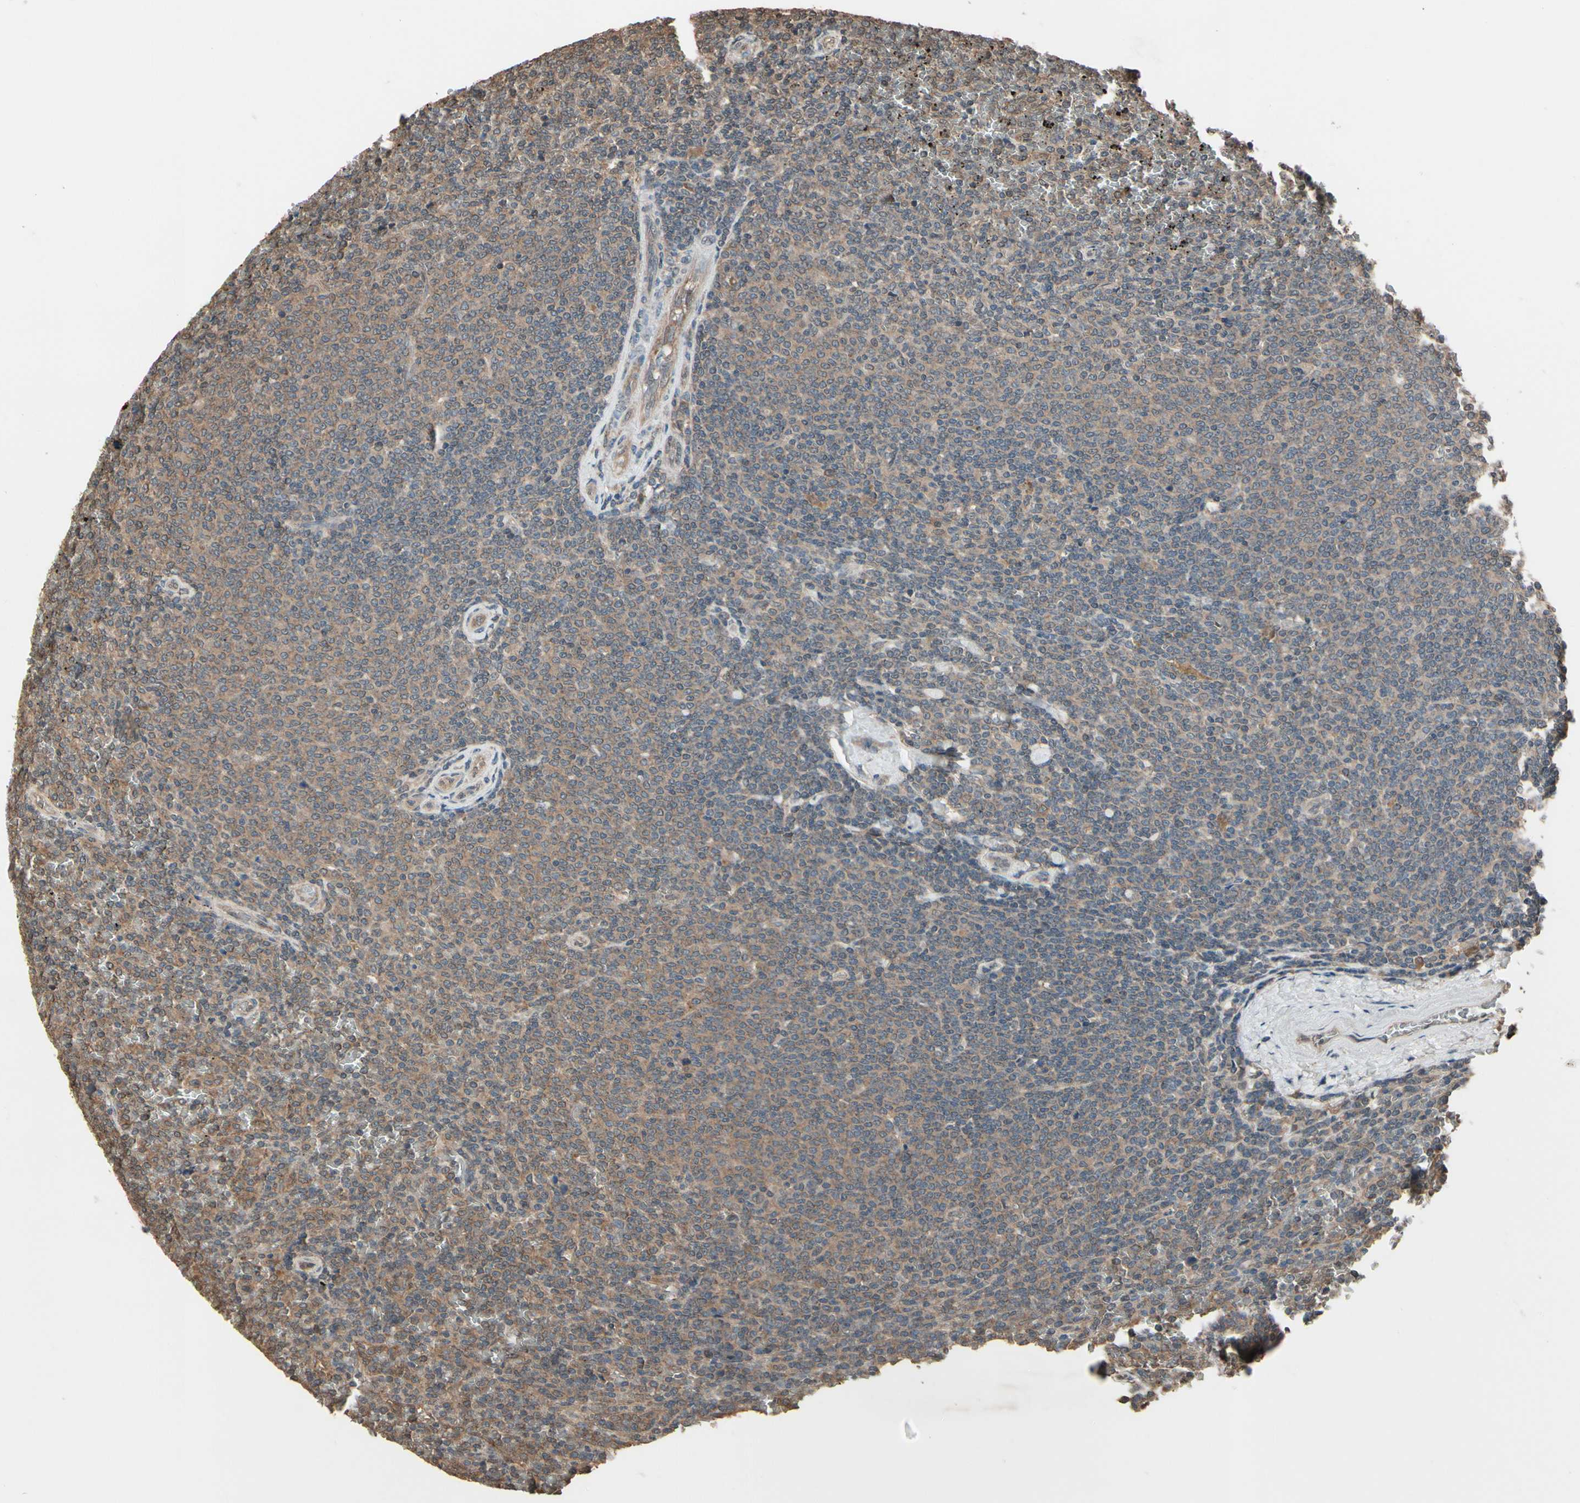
{"staining": {"intensity": "weak", "quantity": ">75%", "location": "cytoplasmic/membranous"}, "tissue": "lymphoma", "cell_type": "Tumor cells", "image_type": "cancer", "snomed": [{"axis": "morphology", "description": "Malignant lymphoma, non-Hodgkin's type, Low grade"}, {"axis": "topography", "description": "Spleen"}], "caption": "The histopathology image exhibits a brown stain indicating the presence of a protein in the cytoplasmic/membranous of tumor cells in lymphoma. (DAB IHC with brightfield microscopy, high magnification).", "gene": "PNPLA7", "patient": {"sex": "female", "age": 77}}